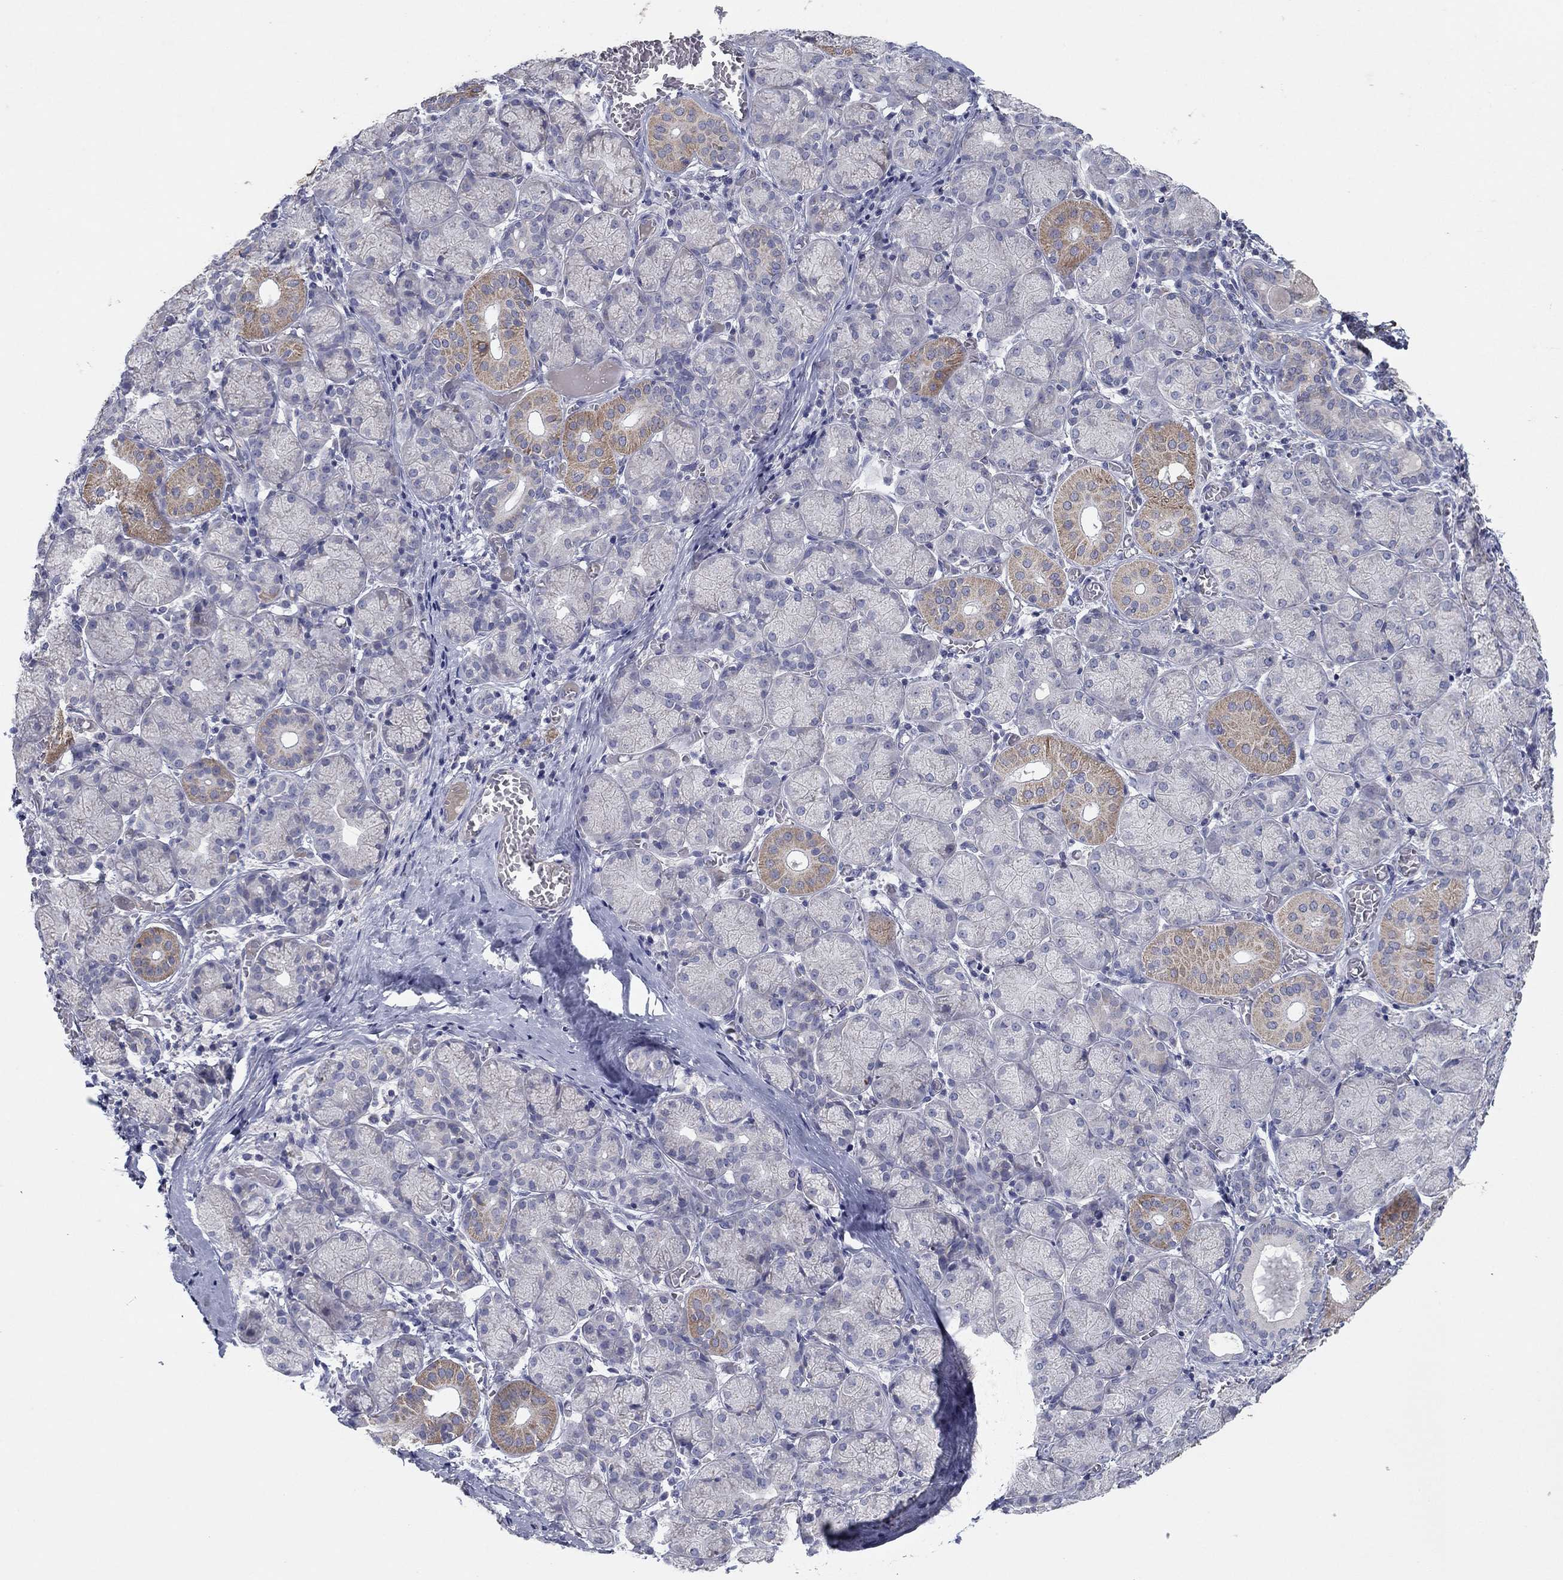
{"staining": {"intensity": "weak", "quantity": "<25%", "location": "cytoplasmic/membranous"}, "tissue": "salivary gland", "cell_type": "Glandular cells", "image_type": "normal", "snomed": [{"axis": "morphology", "description": "Normal tissue, NOS"}, {"axis": "topography", "description": "Salivary gland"}, {"axis": "topography", "description": "Peripheral nerve tissue"}], "caption": "This is an IHC image of benign salivary gland. There is no positivity in glandular cells.", "gene": "PTGDS", "patient": {"sex": "female", "age": 24}}